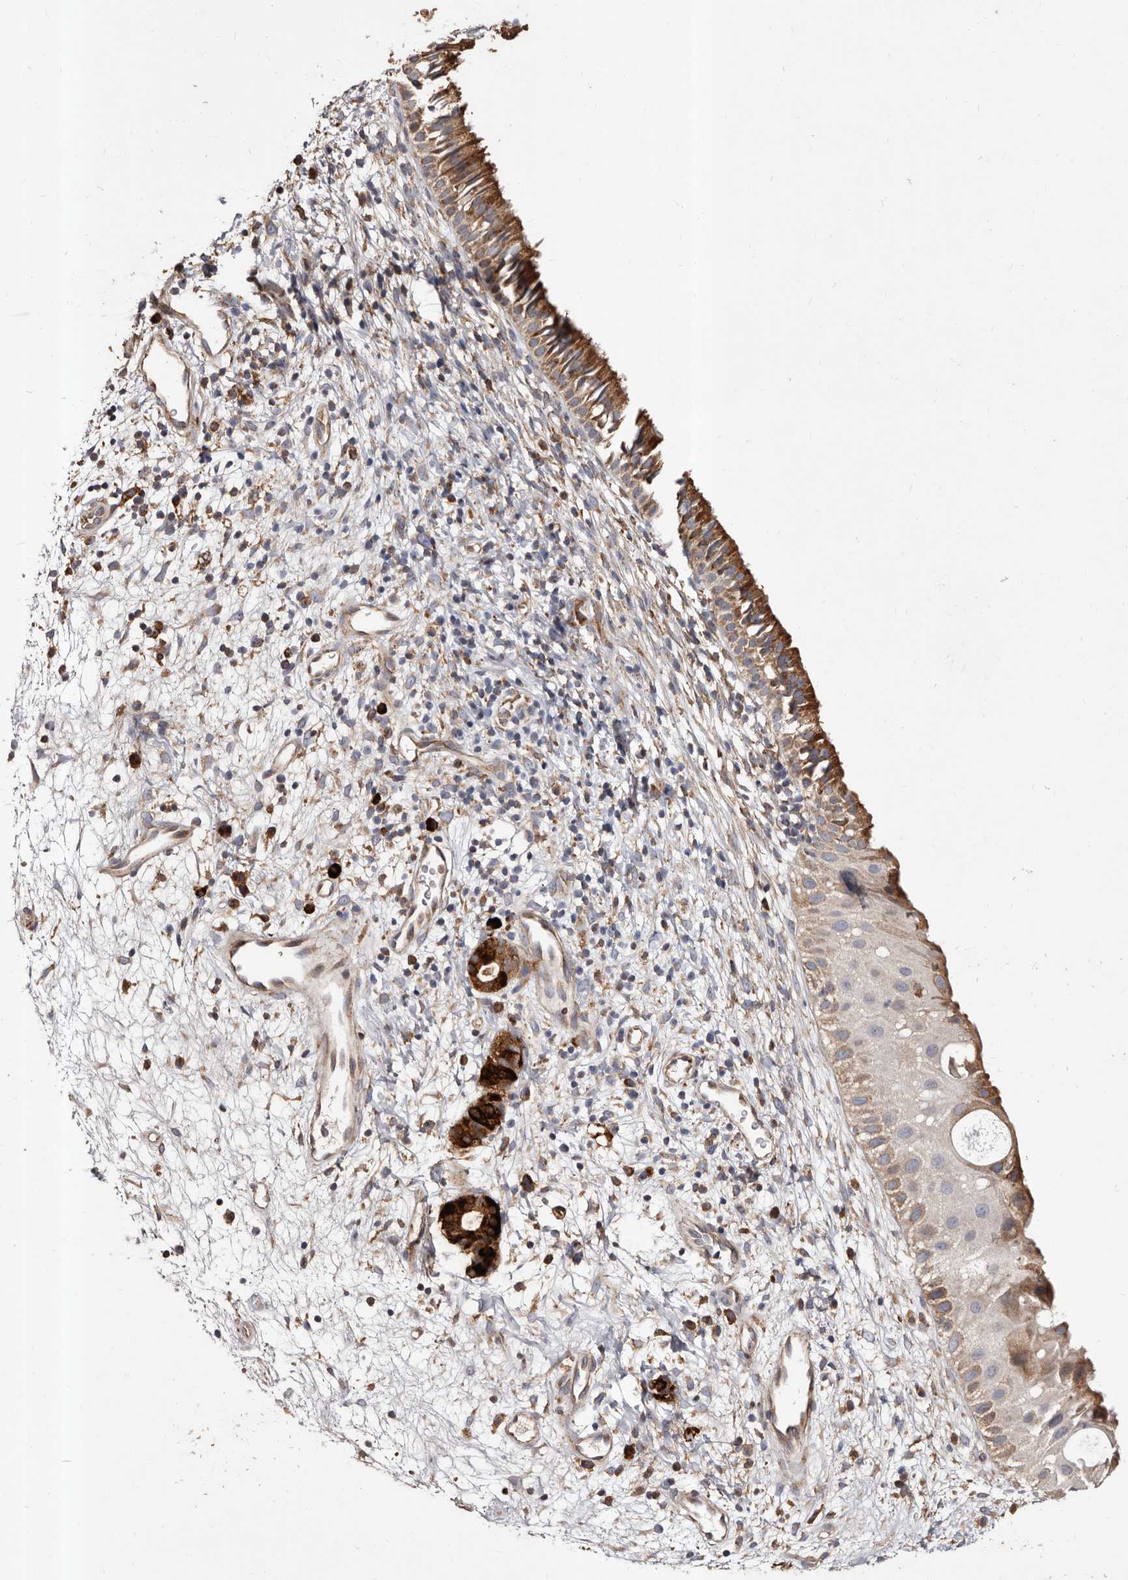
{"staining": {"intensity": "strong", "quantity": ">75%", "location": "cytoplasmic/membranous"}, "tissue": "nasopharynx", "cell_type": "Respiratory epithelial cells", "image_type": "normal", "snomed": [{"axis": "morphology", "description": "Normal tissue, NOS"}, {"axis": "topography", "description": "Nasopharynx"}], "caption": "Immunohistochemical staining of unremarkable human nasopharynx shows strong cytoplasmic/membranous protein staining in approximately >75% of respiratory epithelial cells.", "gene": "STEAP2", "patient": {"sex": "male", "age": 22}}